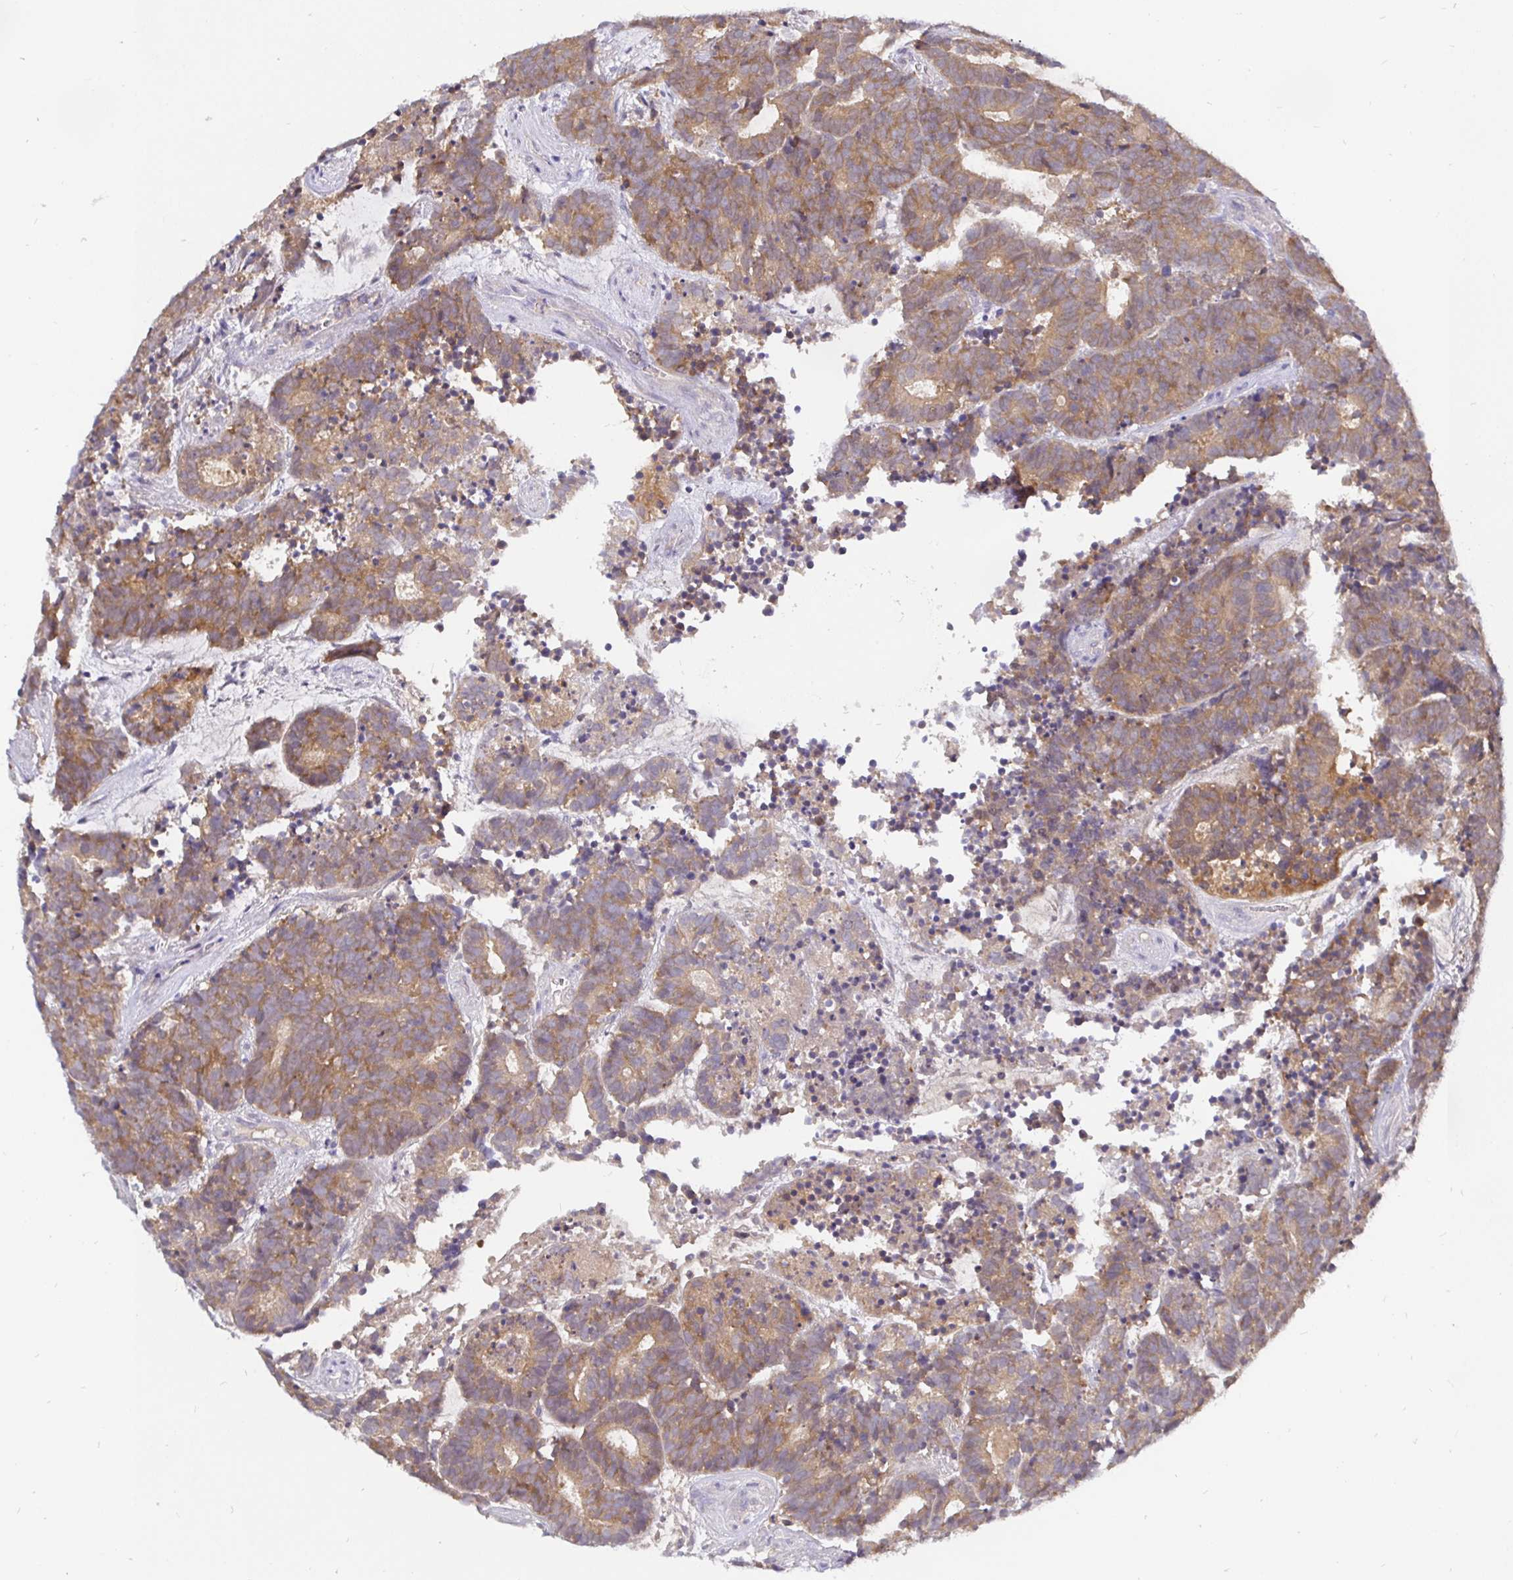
{"staining": {"intensity": "weak", "quantity": ">75%", "location": "cytoplasmic/membranous"}, "tissue": "head and neck cancer", "cell_type": "Tumor cells", "image_type": "cancer", "snomed": [{"axis": "morphology", "description": "Adenocarcinoma, NOS"}, {"axis": "topography", "description": "Head-Neck"}], "caption": "Weak cytoplasmic/membranous protein expression is appreciated in about >75% of tumor cells in head and neck cancer (adenocarcinoma).", "gene": "KIF21A", "patient": {"sex": "female", "age": 81}}